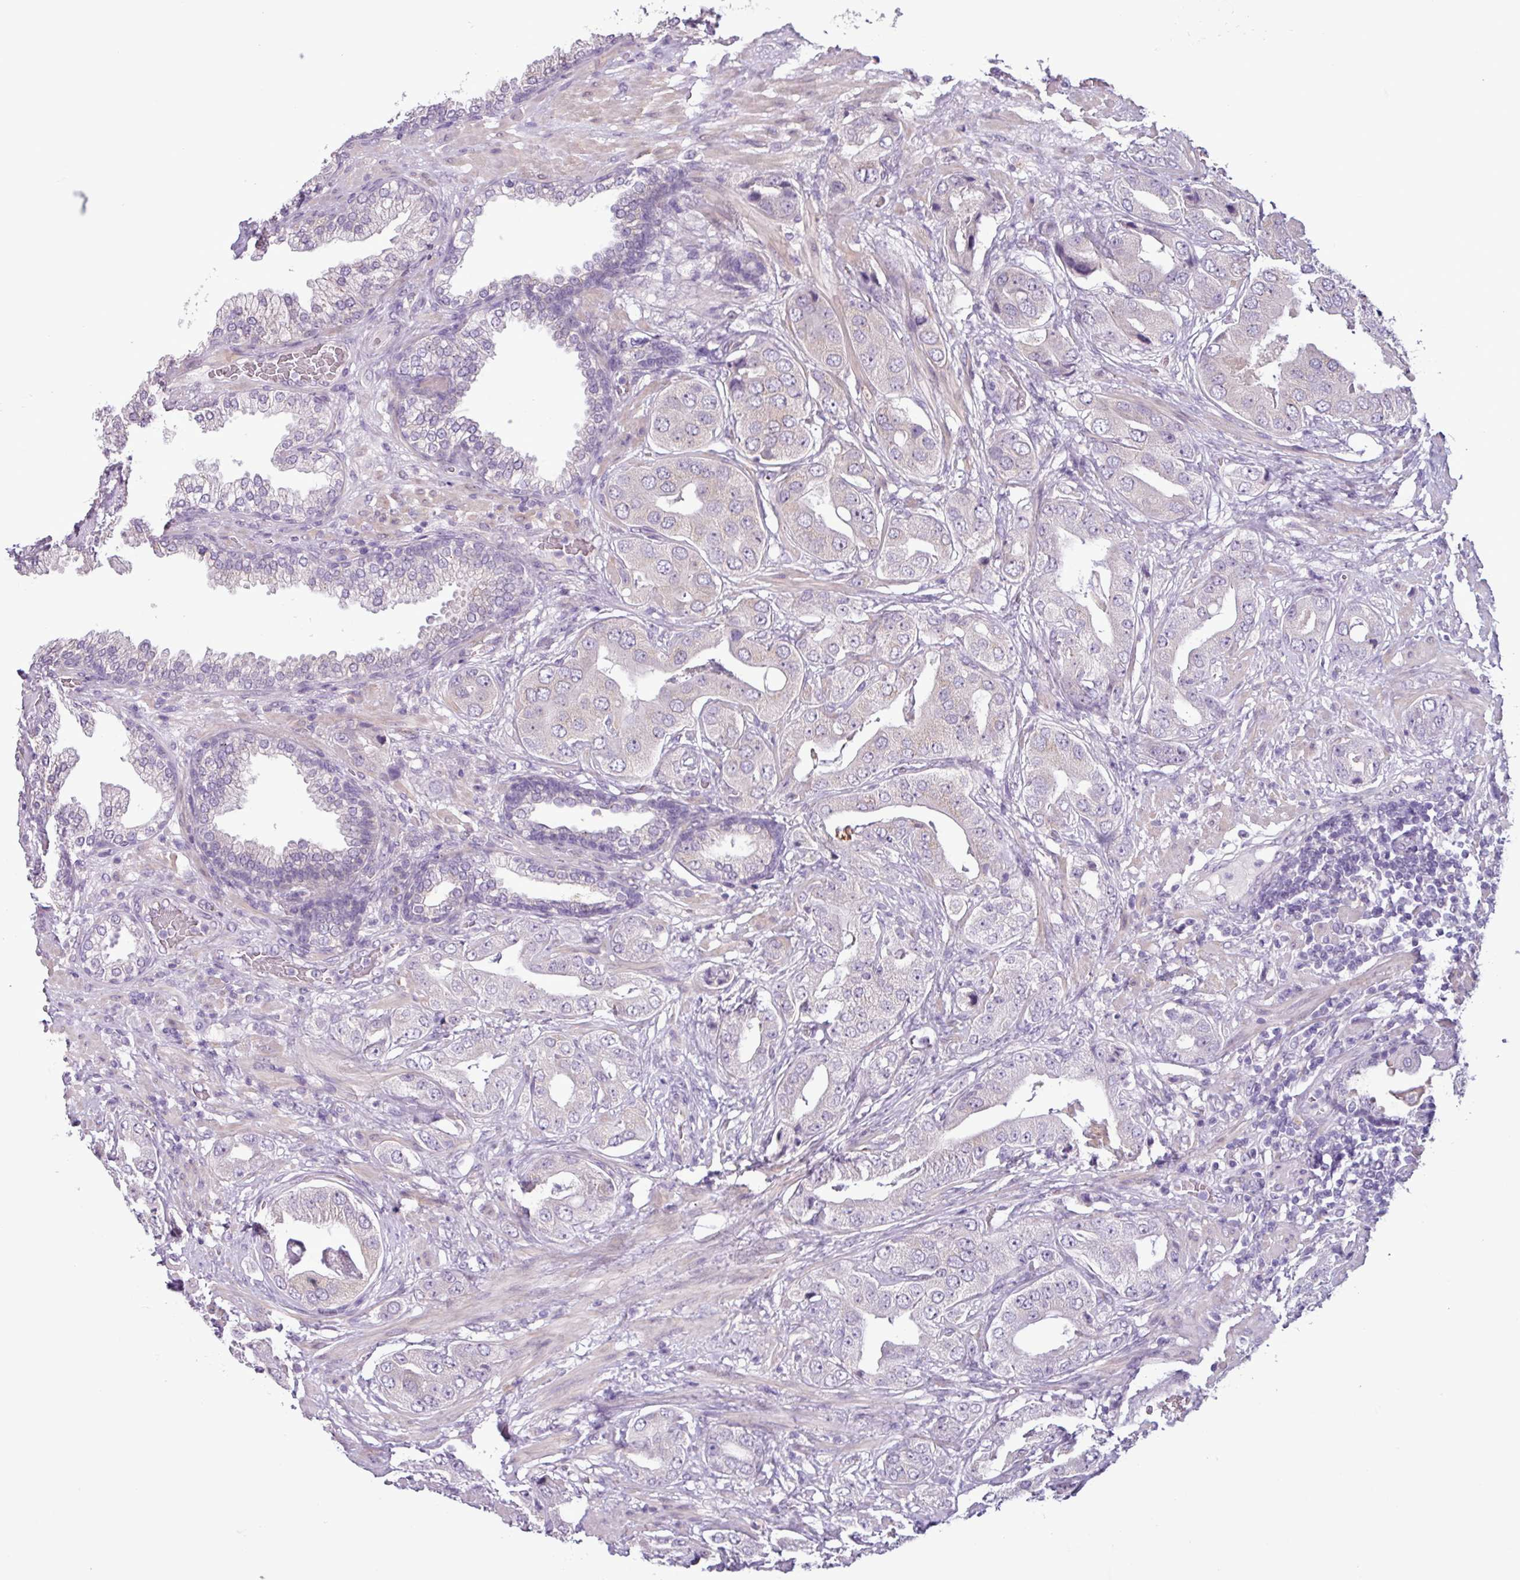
{"staining": {"intensity": "negative", "quantity": "none", "location": "none"}, "tissue": "prostate cancer", "cell_type": "Tumor cells", "image_type": "cancer", "snomed": [{"axis": "morphology", "description": "Adenocarcinoma, High grade"}, {"axis": "topography", "description": "Prostate"}], "caption": "This is an immunohistochemistry micrograph of prostate cancer. There is no staining in tumor cells.", "gene": "C9orf24", "patient": {"sex": "male", "age": 63}}